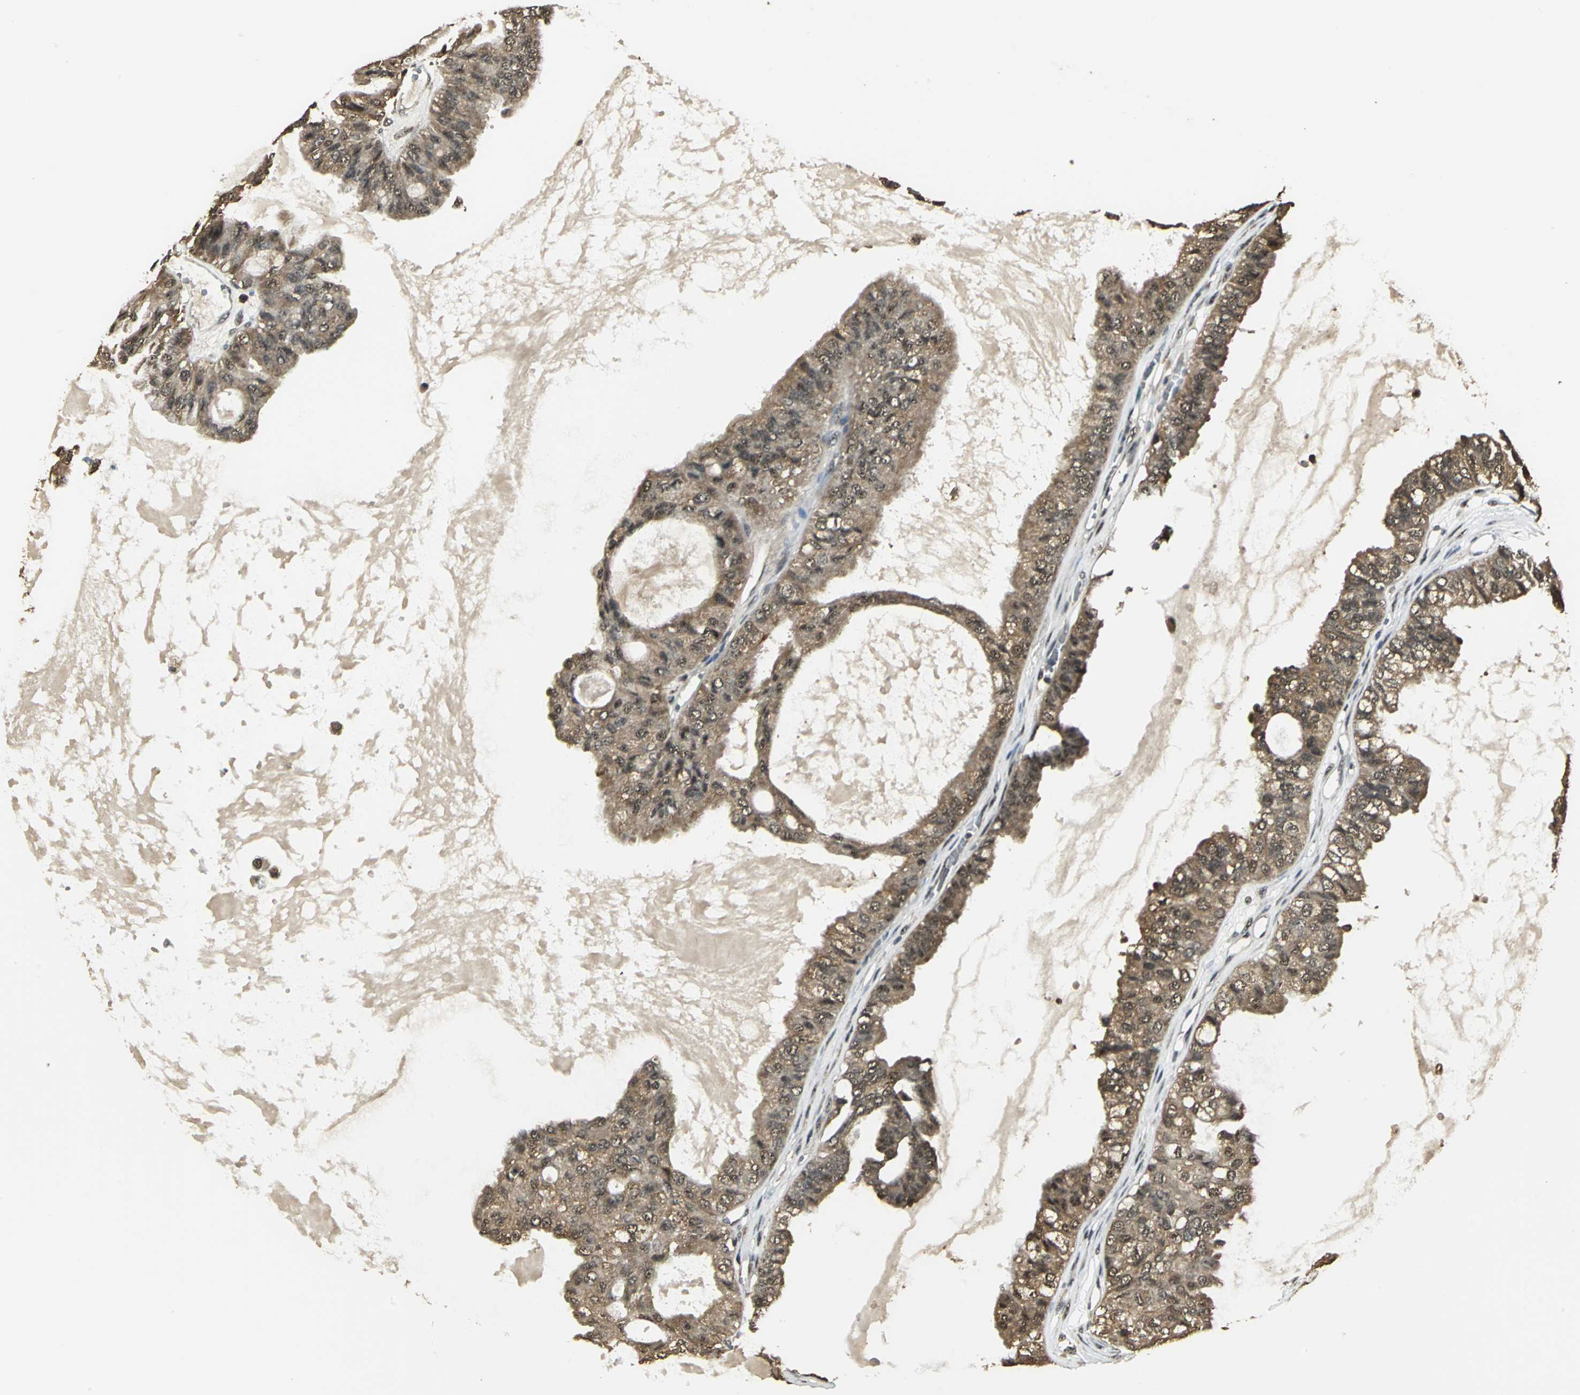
{"staining": {"intensity": "moderate", "quantity": ">75%", "location": "cytoplasmic/membranous"}, "tissue": "ovarian cancer", "cell_type": "Tumor cells", "image_type": "cancer", "snomed": [{"axis": "morphology", "description": "Carcinoma, NOS"}, {"axis": "morphology", "description": "Carcinoma, endometroid"}, {"axis": "topography", "description": "Ovary"}], "caption": "Ovarian cancer stained for a protein (brown) displays moderate cytoplasmic/membranous positive positivity in about >75% of tumor cells.", "gene": "UCHL5", "patient": {"sex": "female", "age": 50}}